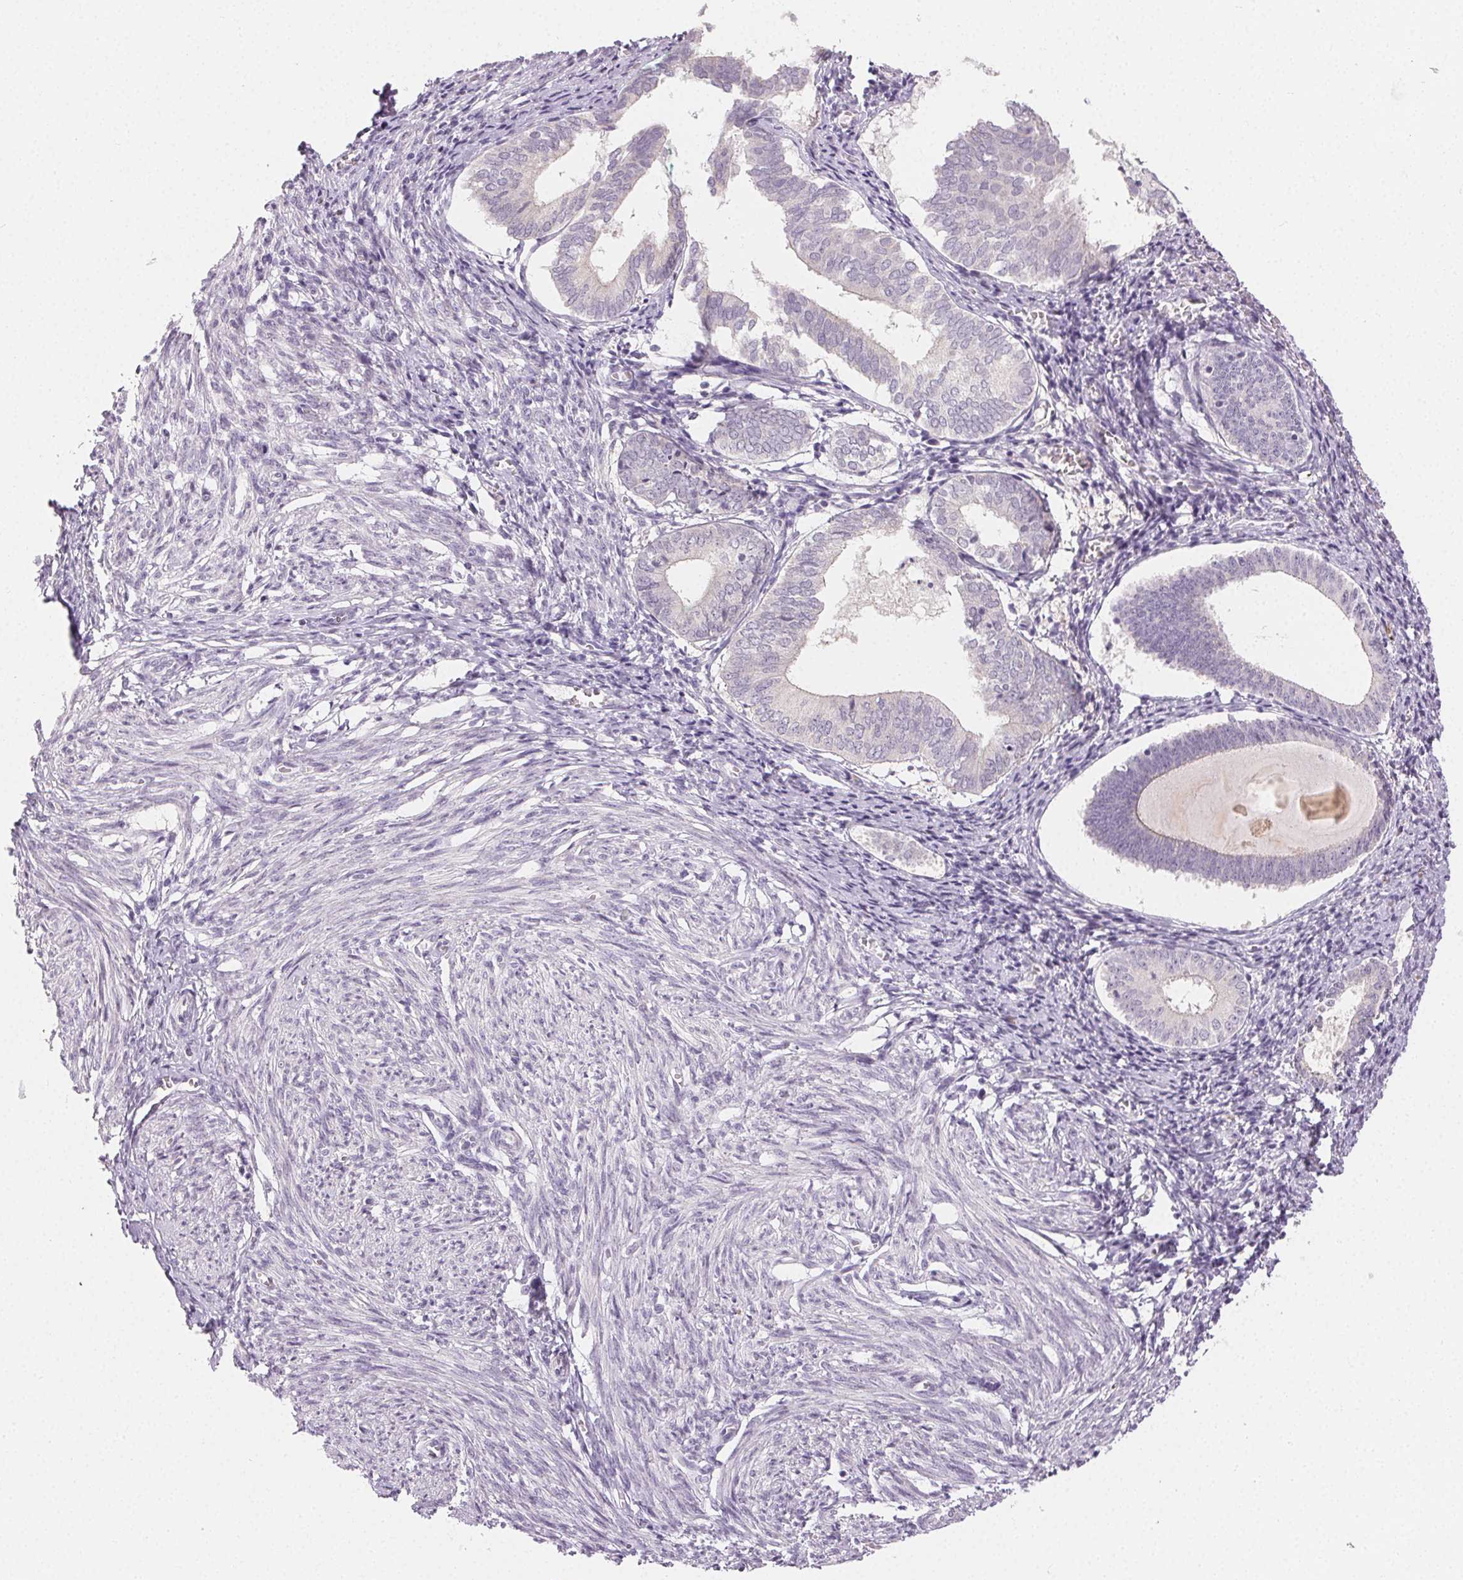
{"staining": {"intensity": "negative", "quantity": "none", "location": "none"}, "tissue": "endometrium", "cell_type": "Cells in endometrial stroma", "image_type": "normal", "snomed": [{"axis": "morphology", "description": "Normal tissue, NOS"}, {"axis": "topography", "description": "Endometrium"}], "caption": "High power microscopy histopathology image of an immunohistochemistry (IHC) histopathology image of unremarkable endometrium, revealing no significant positivity in cells in endometrial stroma.", "gene": "SFTPD", "patient": {"sex": "female", "age": 50}}